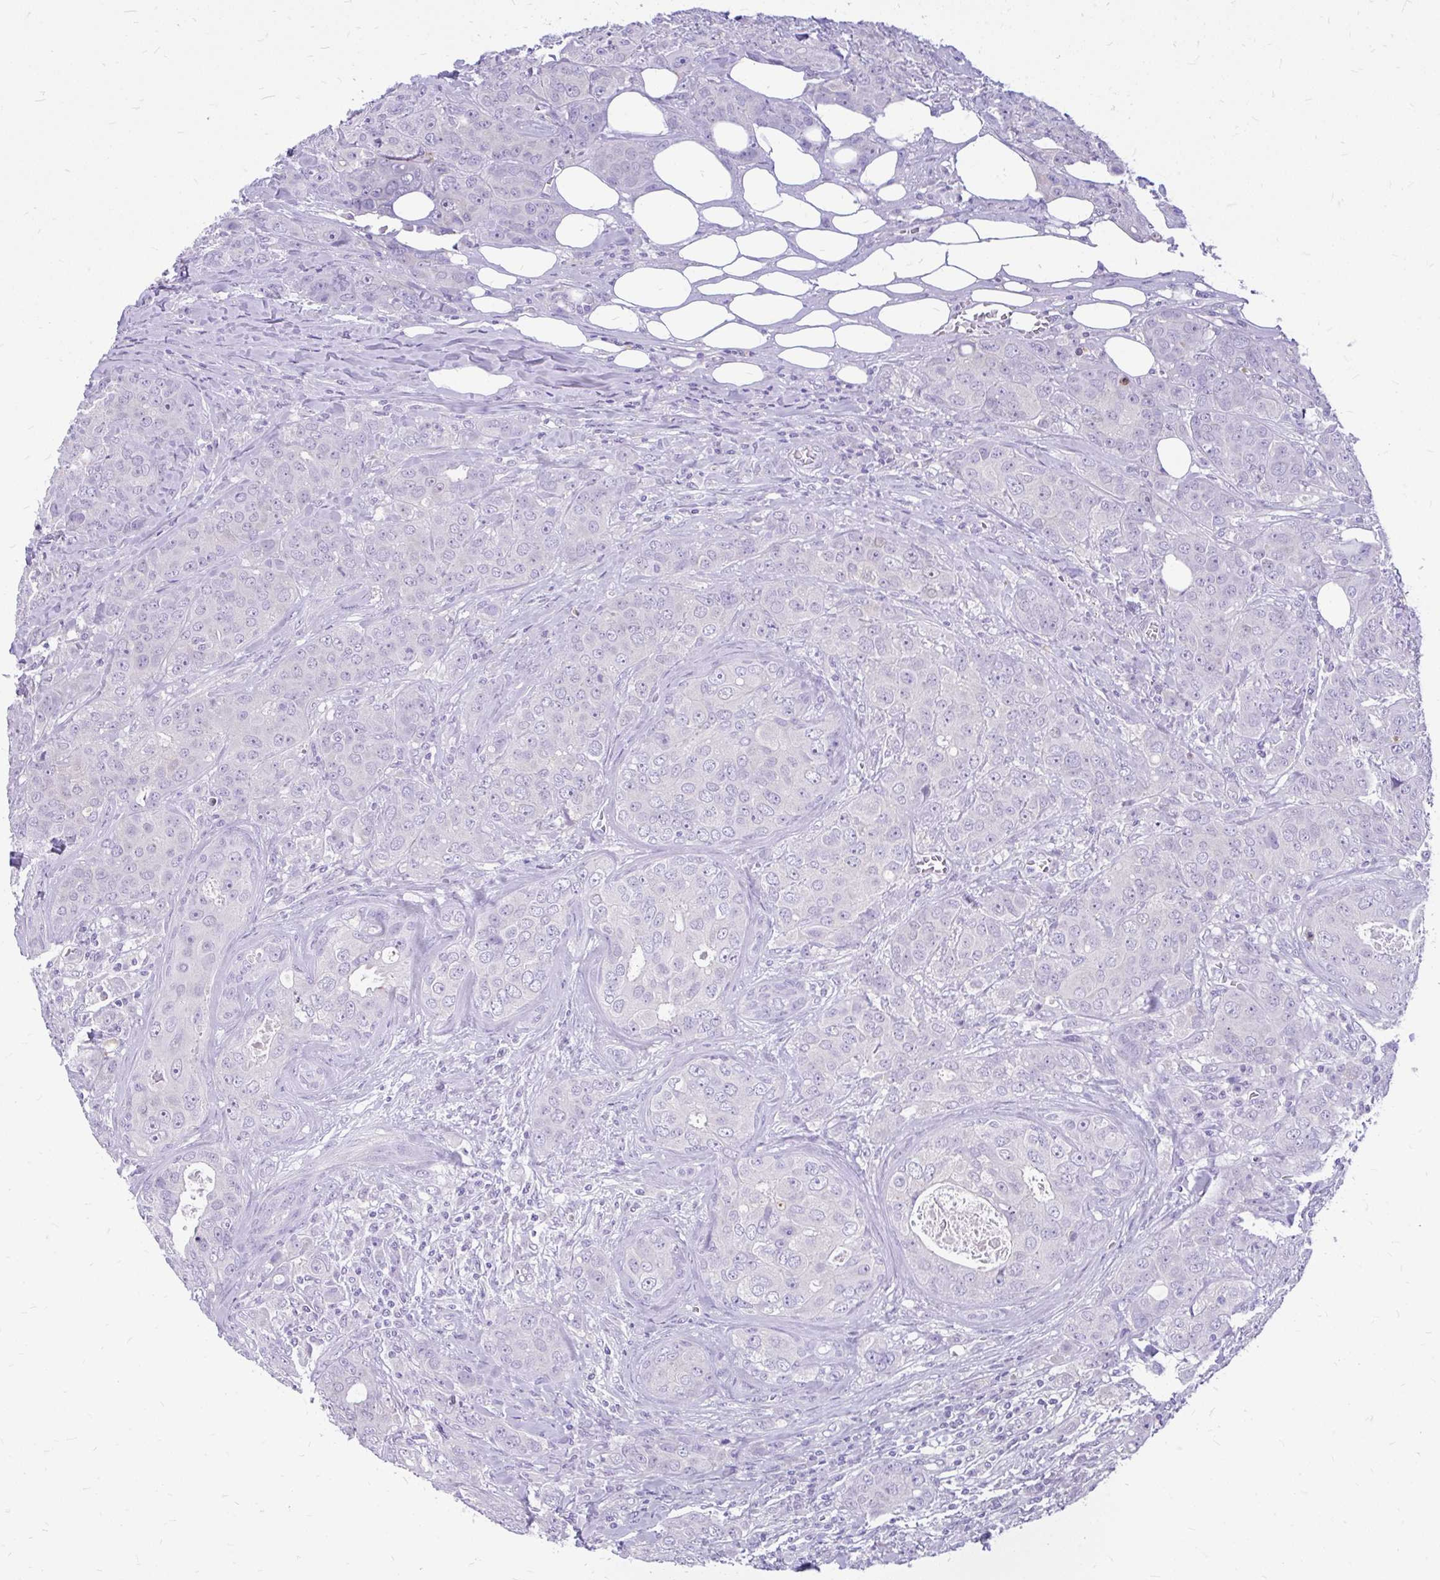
{"staining": {"intensity": "negative", "quantity": "none", "location": "none"}, "tissue": "breast cancer", "cell_type": "Tumor cells", "image_type": "cancer", "snomed": [{"axis": "morphology", "description": "Duct carcinoma"}, {"axis": "topography", "description": "Breast"}], "caption": "Tumor cells are negative for brown protein staining in breast cancer.", "gene": "MAP1LC3A", "patient": {"sex": "female", "age": 43}}